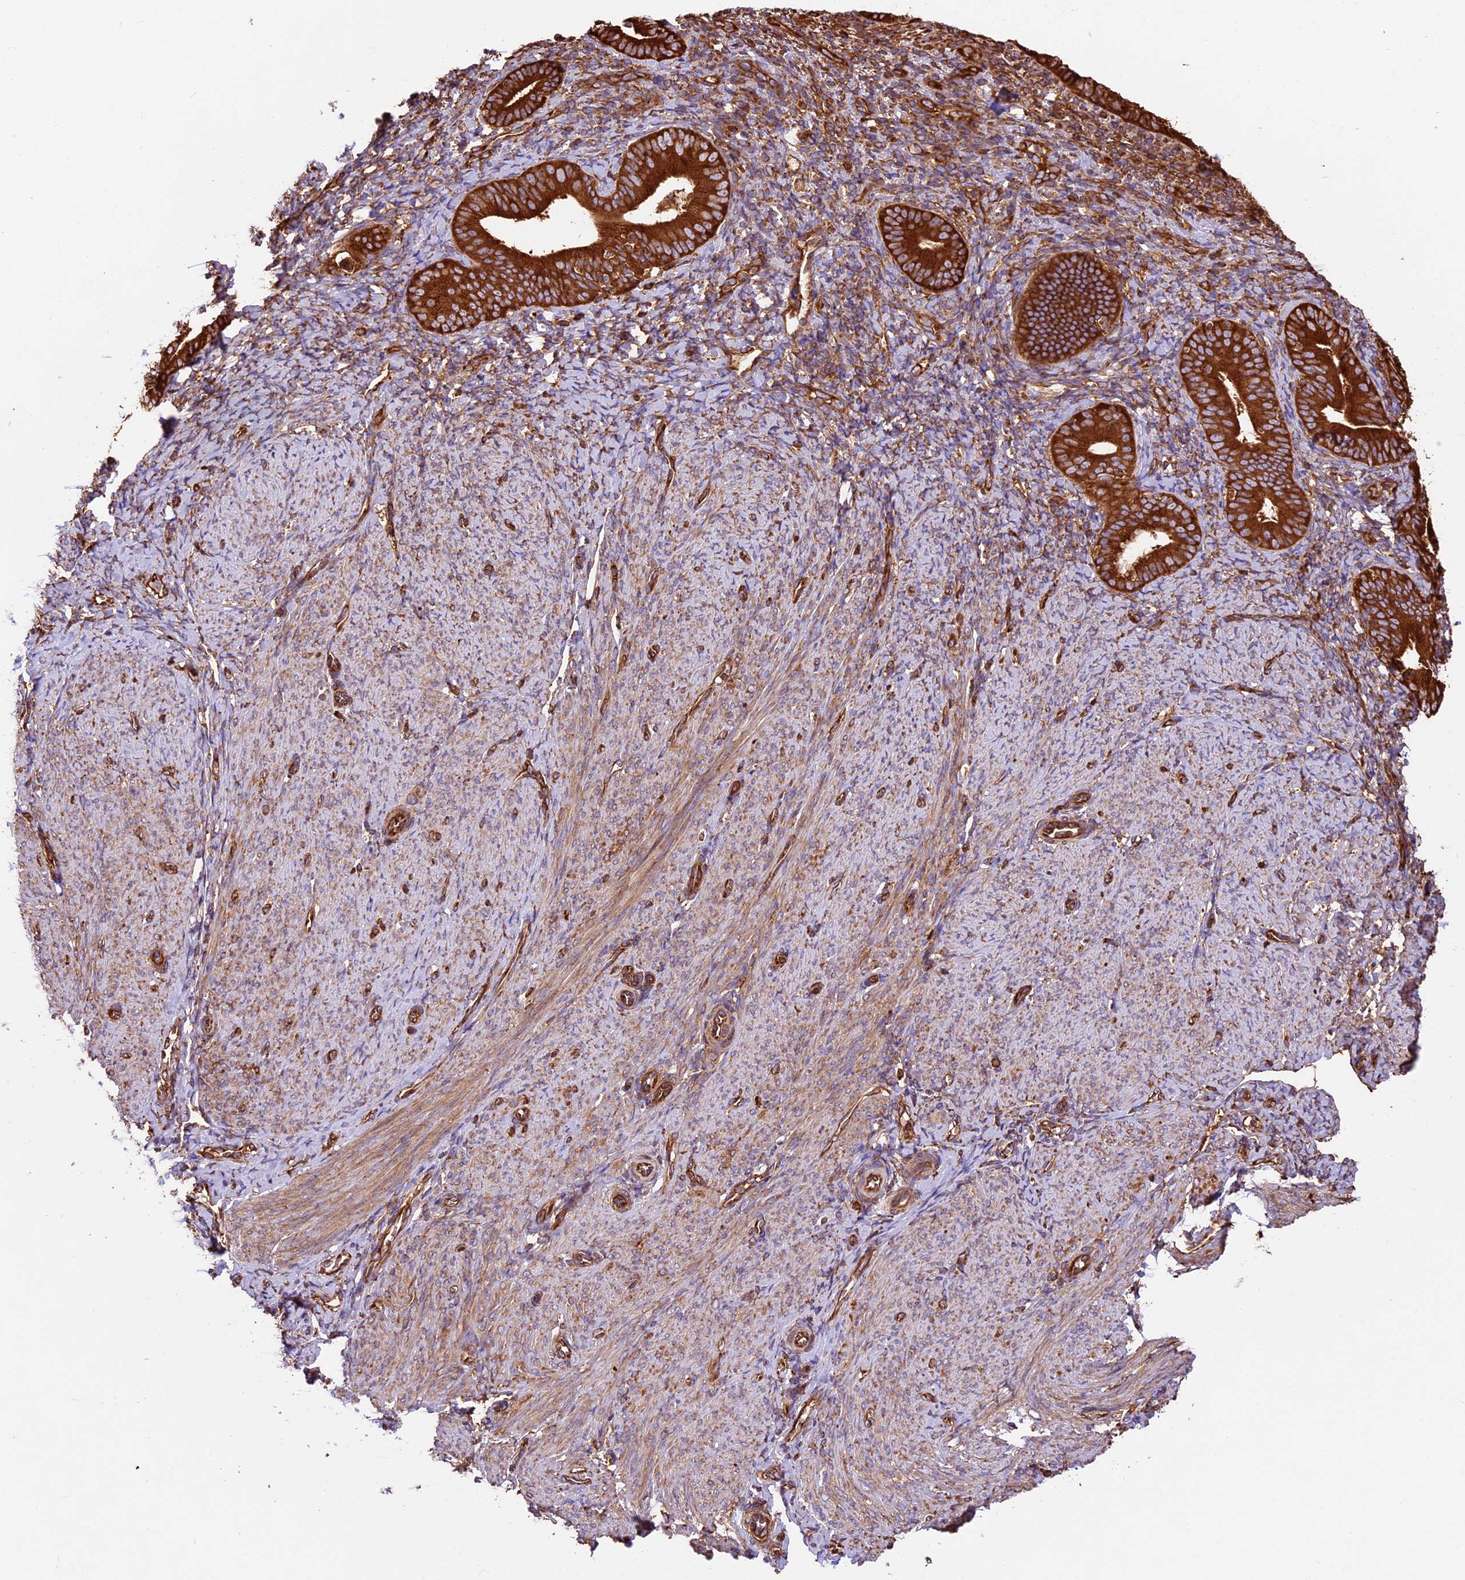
{"staining": {"intensity": "moderate", "quantity": "25%-75%", "location": "cytoplasmic/membranous"}, "tissue": "endometrium", "cell_type": "Cells in endometrial stroma", "image_type": "normal", "snomed": [{"axis": "morphology", "description": "Normal tissue, NOS"}, {"axis": "topography", "description": "Endometrium"}], "caption": "Cells in endometrial stroma demonstrate medium levels of moderate cytoplasmic/membranous positivity in approximately 25%-75% of cells in normal human endometrium. The protein is shown in brown color, while the nuclei are stained blue.", "gene": "KARS1", "patient": {"sex": "female", "age": 65}}